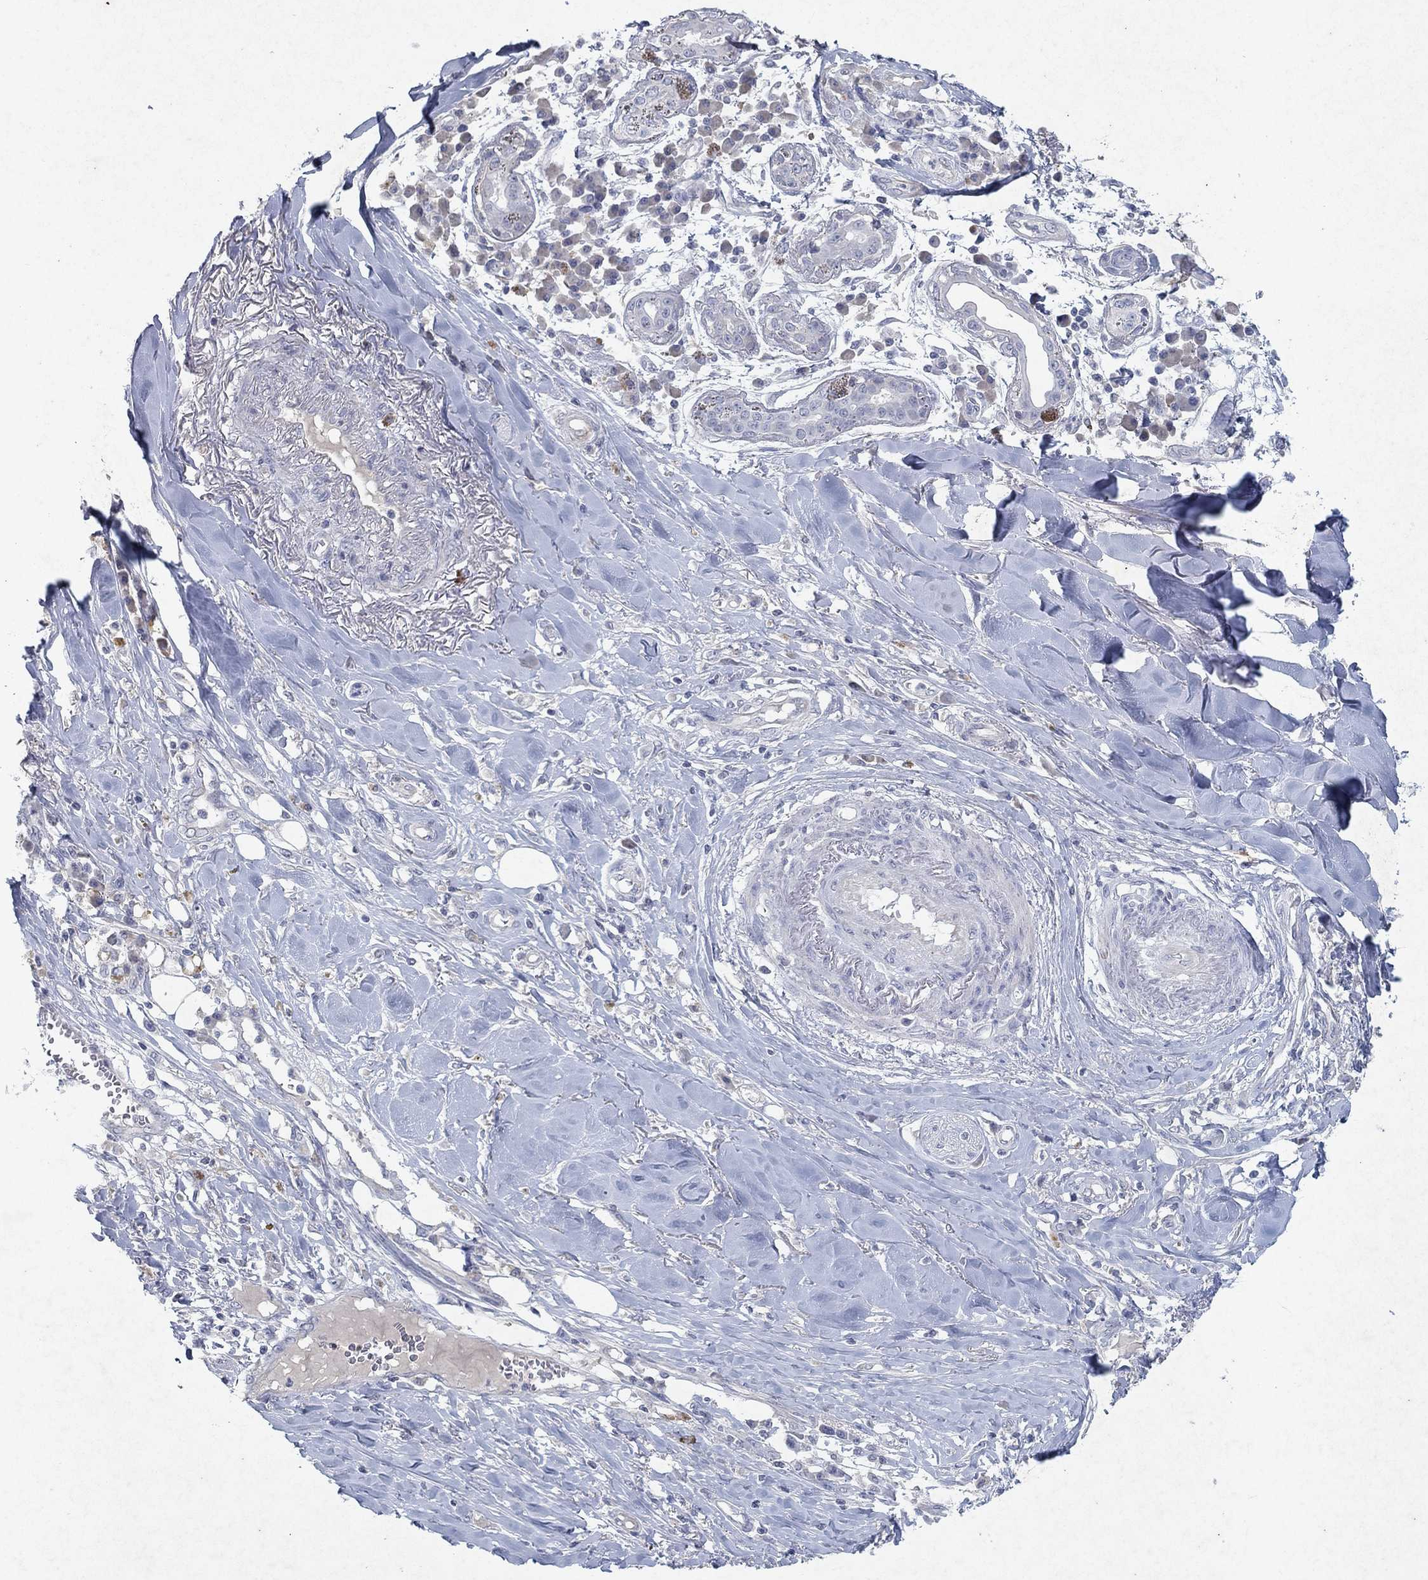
{"staining": {"intensity": "negative", "quantity": "none", "location": "none"}, "tissue": "skin cancer", "cell_type": "Tumor cells", "image_type": "cancer", "snomed": [{"axis": "morphology", "description": "Squamous cell carcinoma, NOS"}, {"axis": "topography", "description": "Skin"}], "caption": "A photomicrograph of human squamous cell carcinoma (skin) is negative for staining in tumor cells. Brightfield microscopy of immunohistochemistry stained with DAB (3,3'-diaminobenzidine) (brown) and hematoxylin (blue), captured at high magnification.", "gene": "KRT40", "patient": {"sex": "male", "age": 82}}